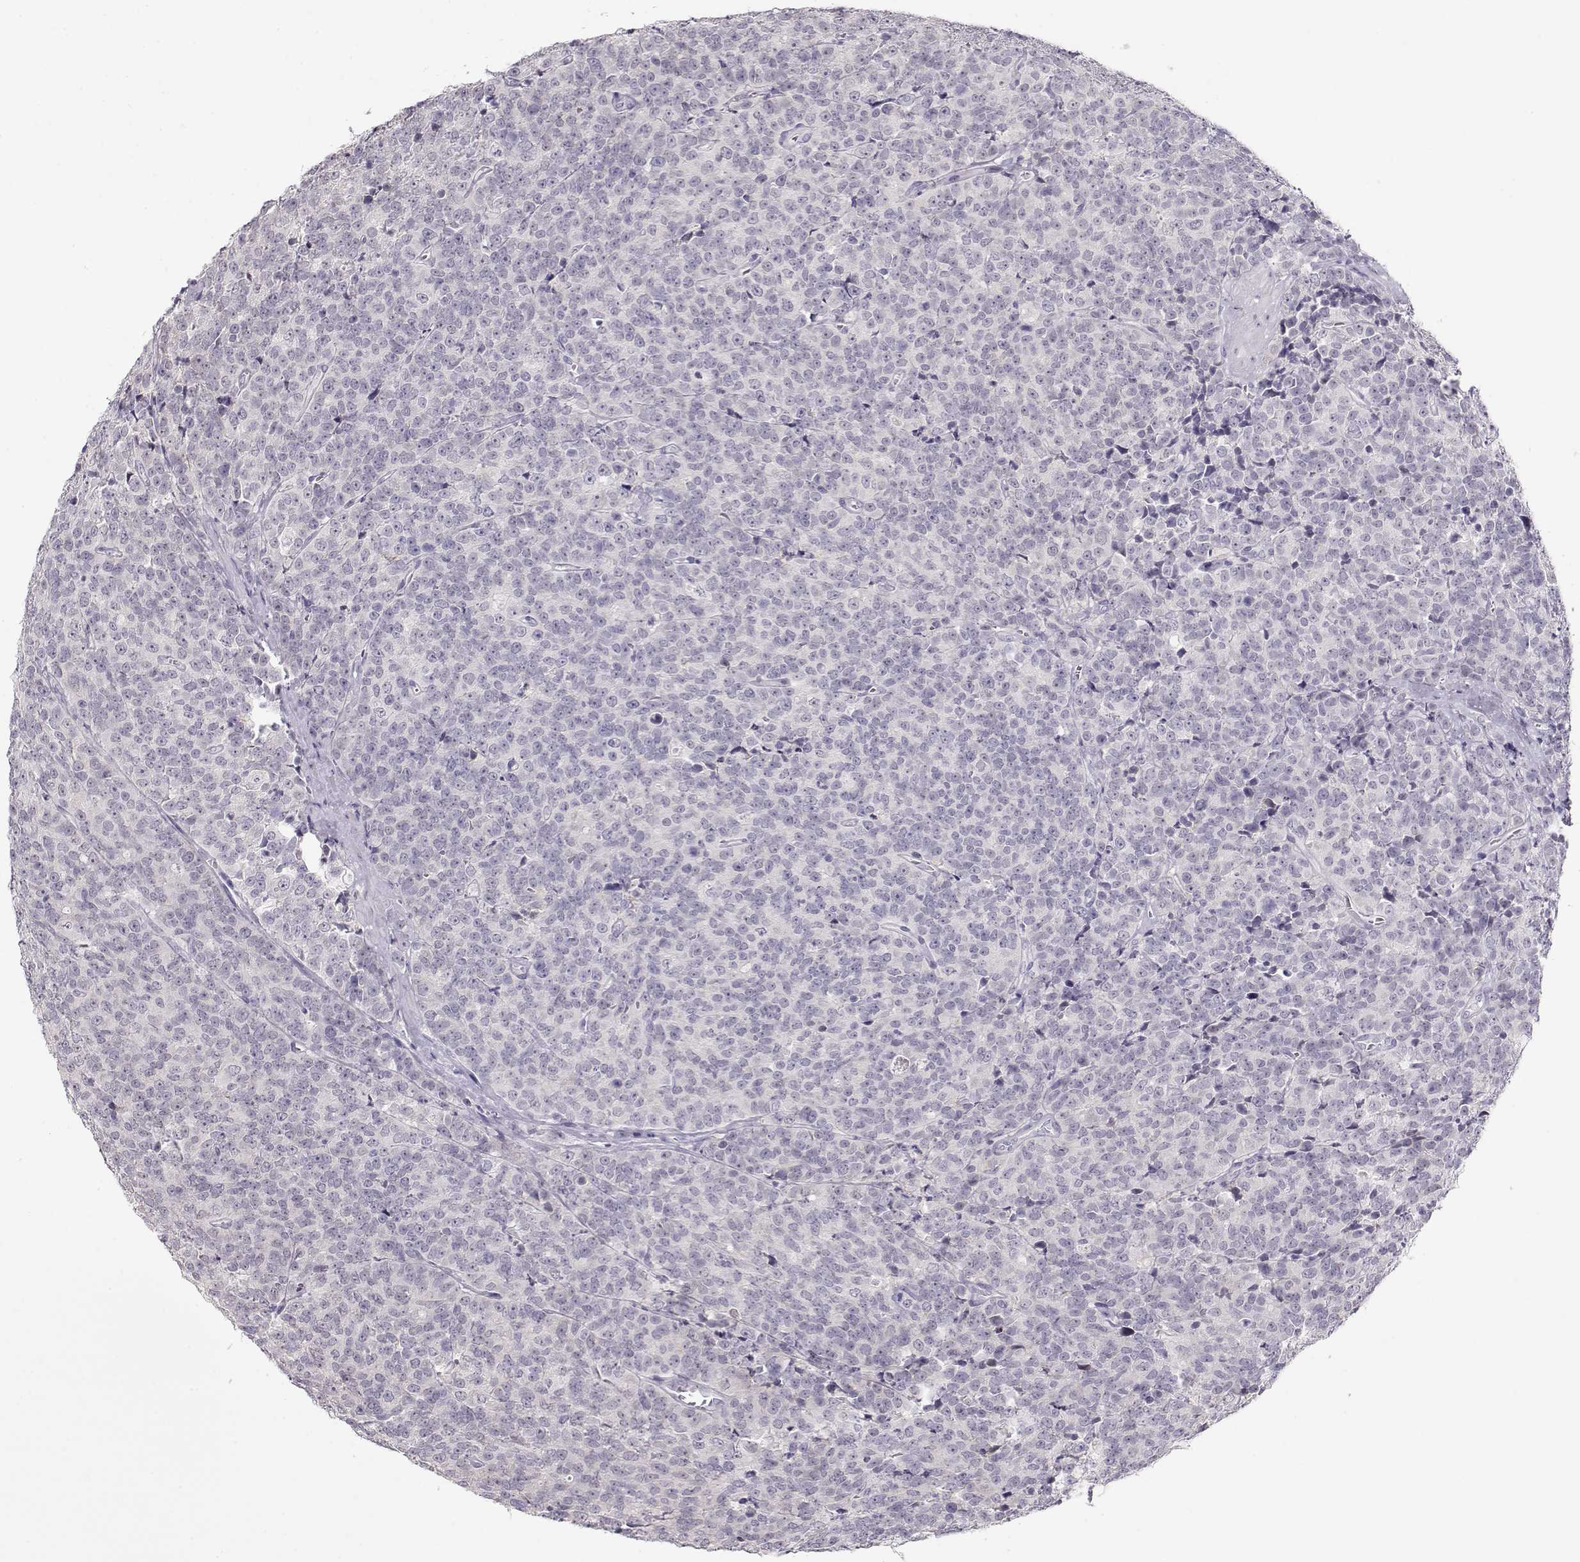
{"staining": {"intensity": "negative", "quantity": "none", "location": "none"}, "tissue": "prostate cancer", "cell_type": "Tumor cells", "image_type": "cancer", "snomed": [{"axis": "morphology", "description": "Adenocarcinoma, NOS"}, {"axis": "topography", "description": "Prostate"}], "caption": "The image shows no significant staining in tumor cells of adenocarcinoma (prostate). (Immunohistochemistry (ihc), brightfield microscopy, high magnification).", "gene": "IMPG1", "patient": {"sex": "male", "age": 67}}